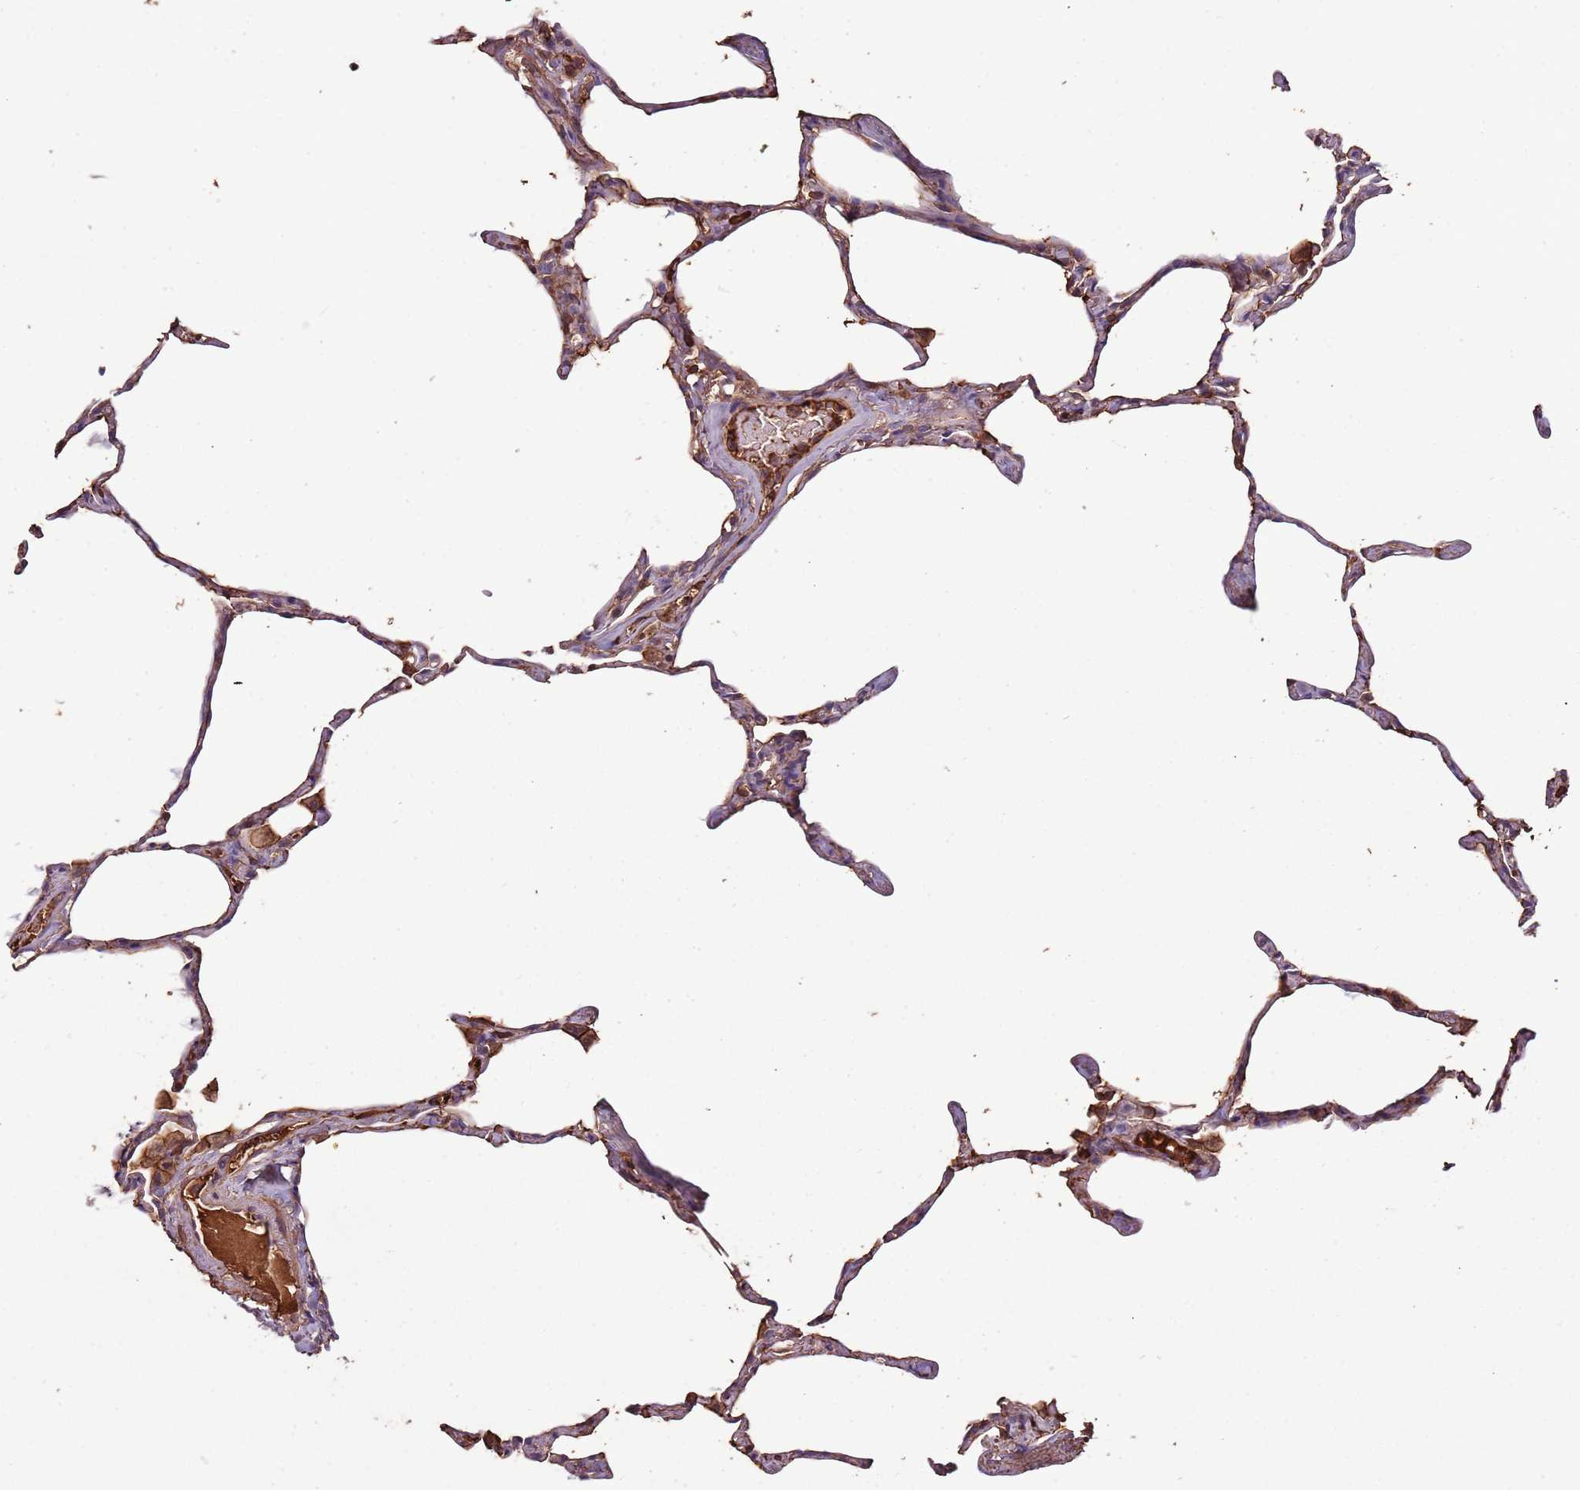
{"staining": {"intensity": "moderate", "quantity": ">75%", "location": "cytoplasmic/membranous"}, "tissue": "lung", "cell_type": "Alveolar cells", "image_type": "normal", "snomed": [{"axis": "morphology", "description": "Normal tissue, NOS"}, {"axis": "topography", "description": "Lung"}], "caption": "The immunohistochemical stain labels moderate cytoplasmic/membranous expression in alveolar cells of unremarkable lung.", "gene": "DENR", "patient": {"sex": "male", "age": 65}}